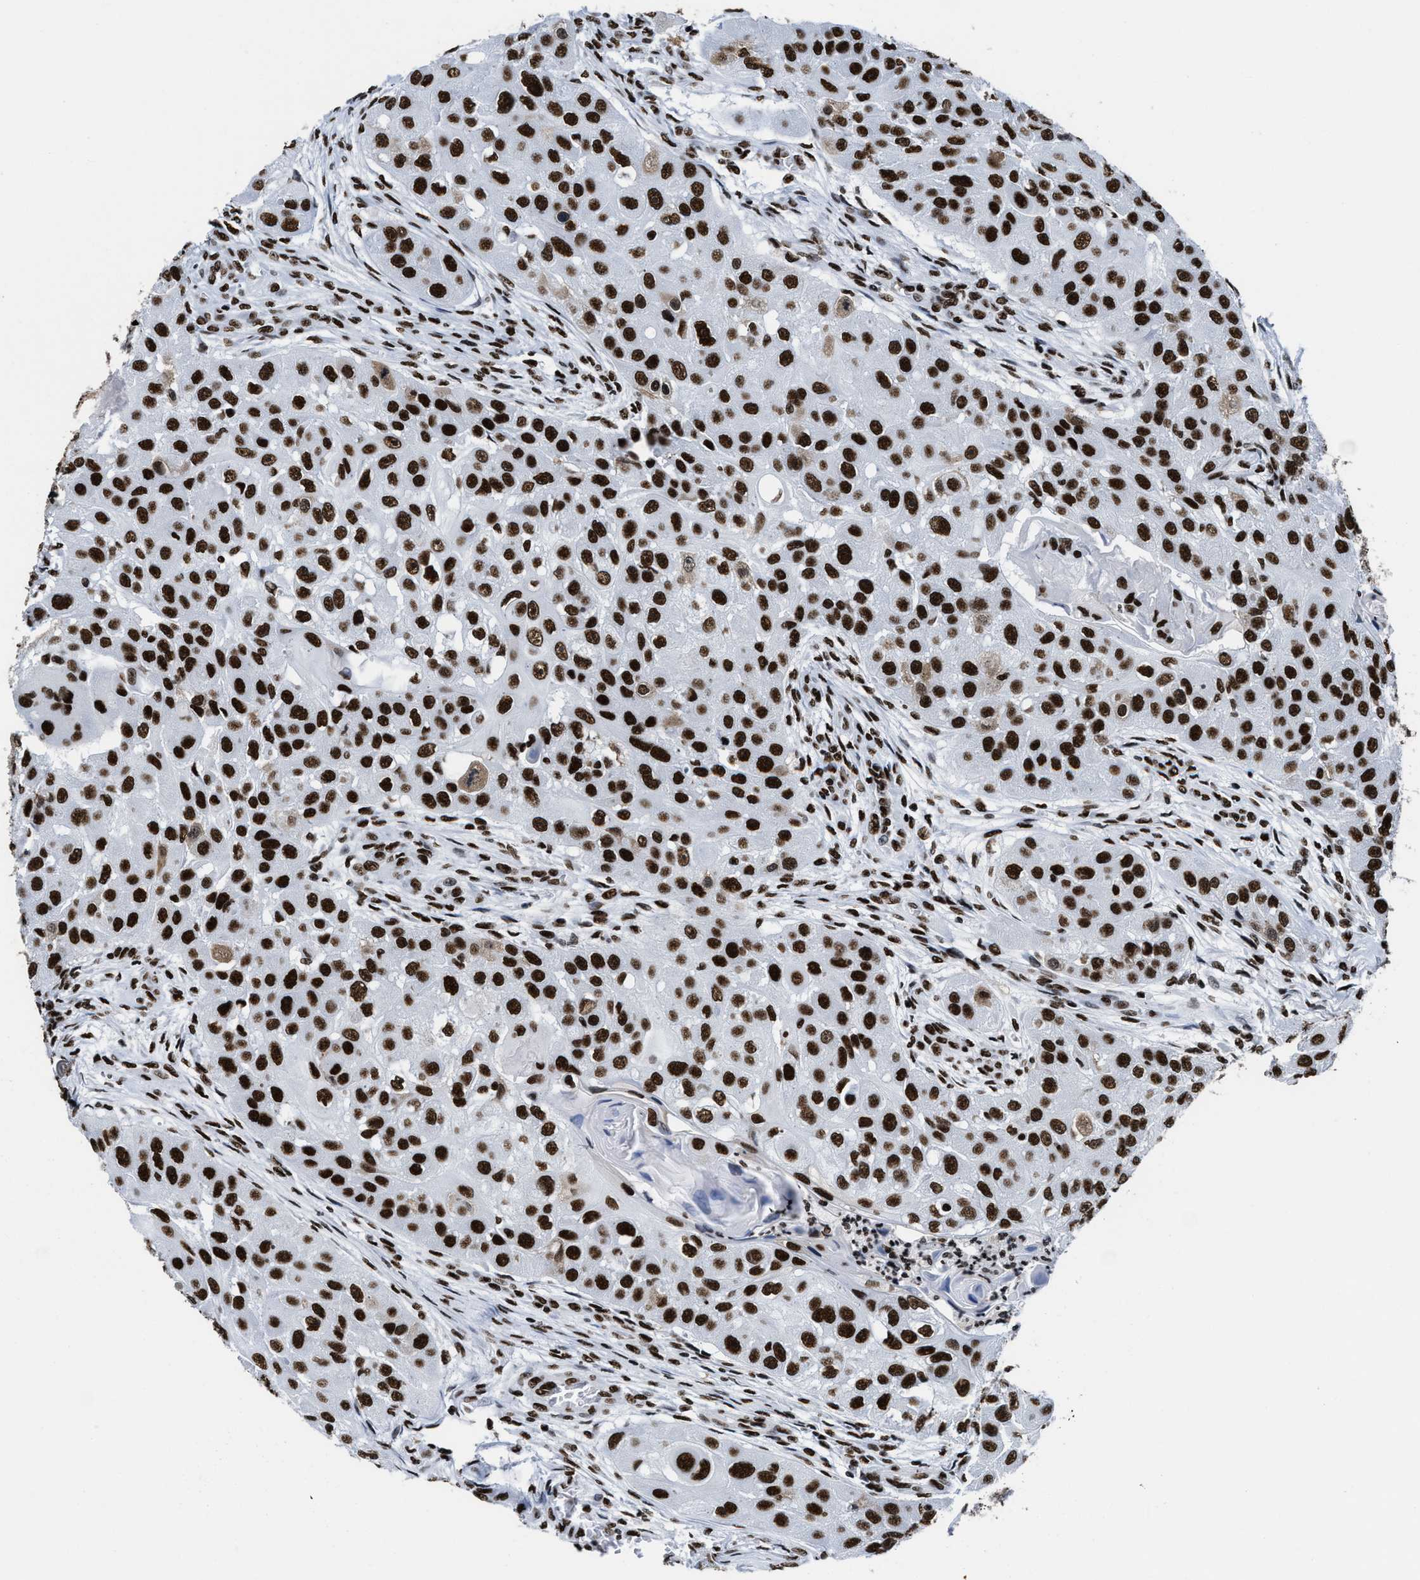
{"staining": {"intensity": "strong", "quantity": ">75%", "location": "nuclear"}, "tissue": "head and neck cancer", "cell_type": "Tumor cells", "image_type": "cancer", "snomed": [{"axis": "morphology", "description": "Normal tissue, NOS"}, {"axis": "morphology", "description": "Squamous cell carcinoma, NOS"}, {"axis": "topography", "description": "Skeletal muscle"}, {"axis": "topography", "description": "Head-Neck"}], "caption": "Brown immunohistochemical staining in head and neck cancer (squamous cell carcinoma) demonstrates strong nuclear positivity in about >75% of tumor cells. Using DAB (3,3'-diaminobenzidine) (brown) and hematoxylin (blue) stains, captured at high magnification using brightfield microscopy.", "gene": "SMARCC2", "patient": {"sex": "male", "age": 51}}